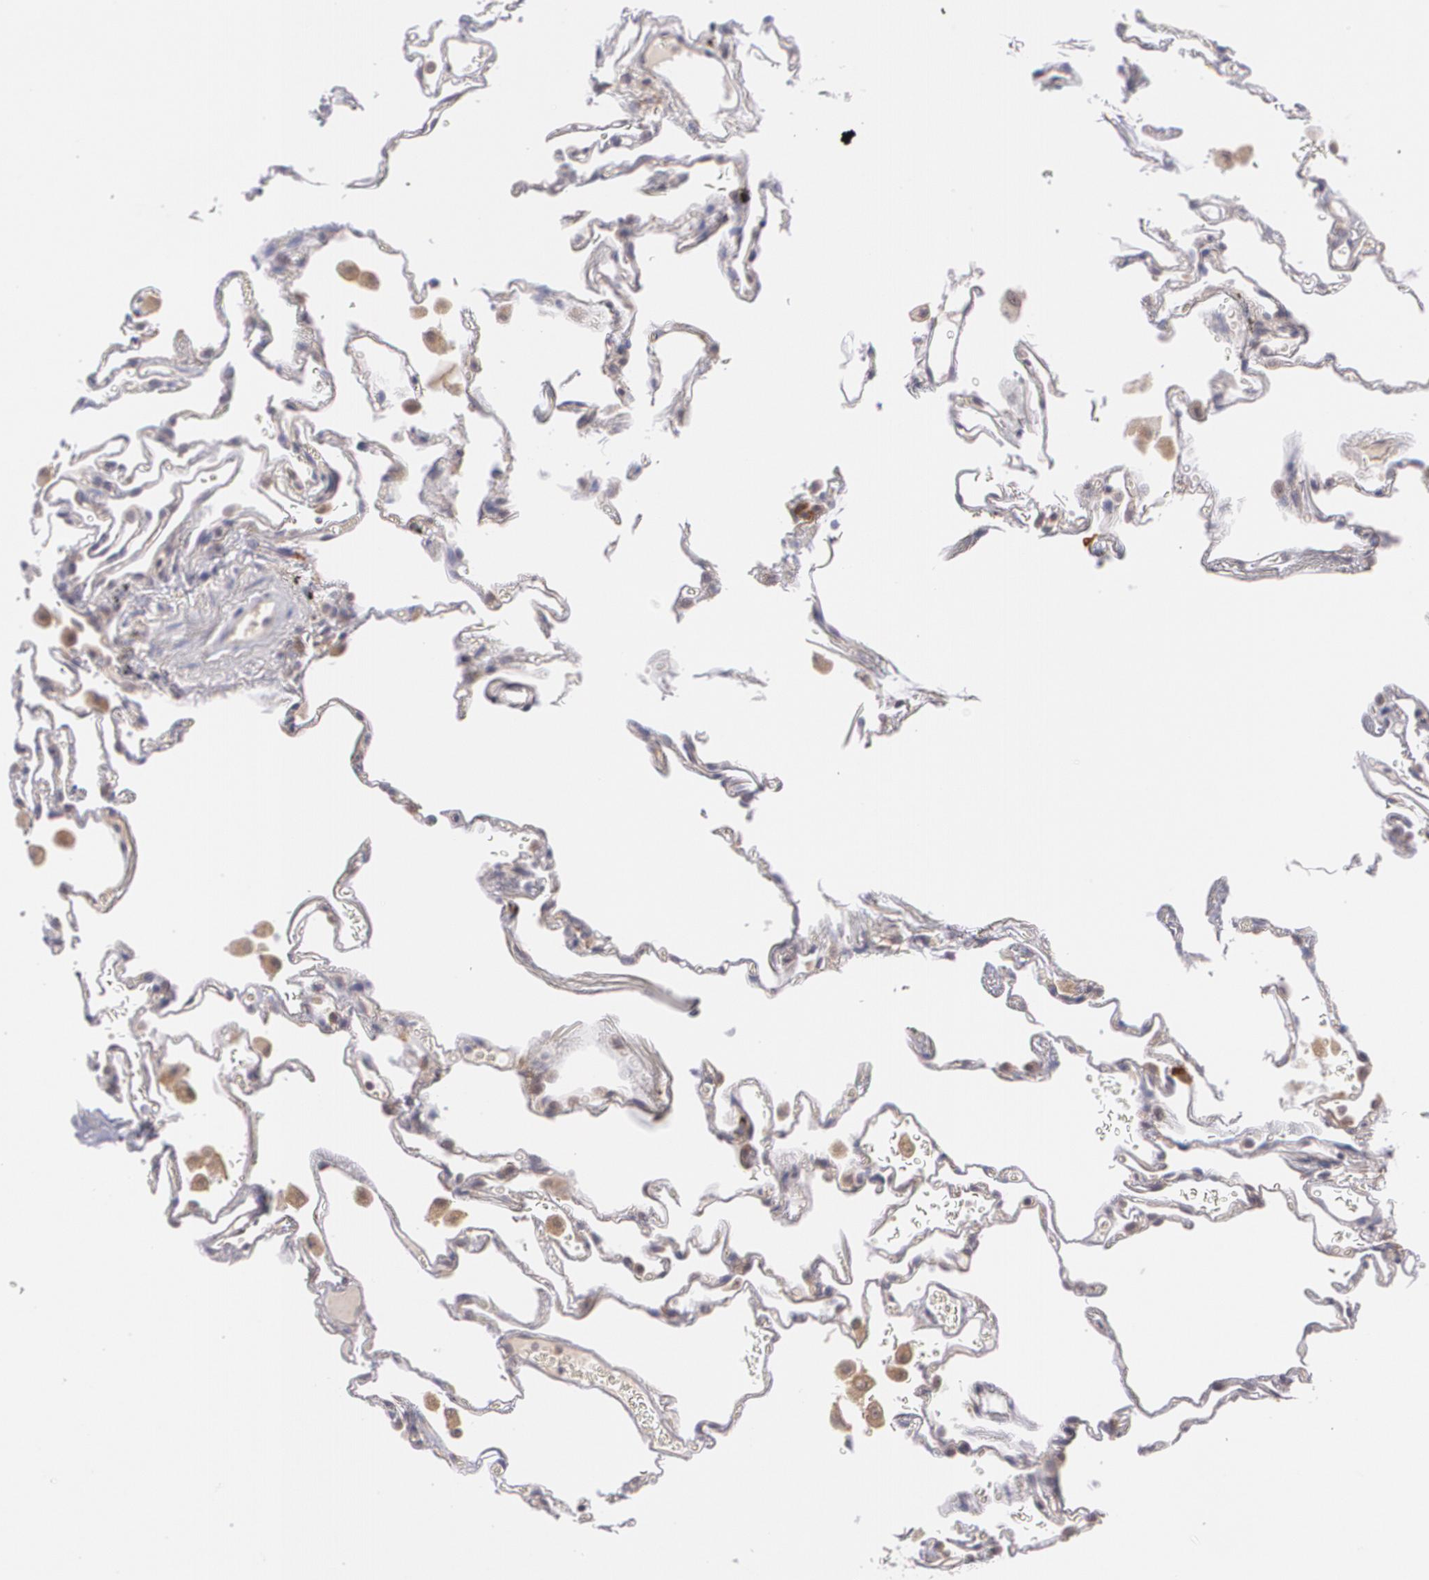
{"staining": {"intensity": "negative", "quantity": "none", "location": "none"}, "tissue": "lung", "cell_type": "Alveolar cells", "image_type": "normal", "snomed": [{"axis": "morphology", "description": "Normal tissue, NOS"}, {"axis": "morphology", "description": "Inflammation, NOS"}, {"axis": "topography", "description": "Lung"}], "caption": "The photomicrograph demonstrates no staining of alveolar cells in benign lung. (Stains: DAB (3,3'-diaminobenzidine) immunohistochemistry with hematoxylin counter stain, Microscopy: brightfield microscopy at high magnification).", "gene": "CCL17", "patient": {"sex": "male", "age": 69}}